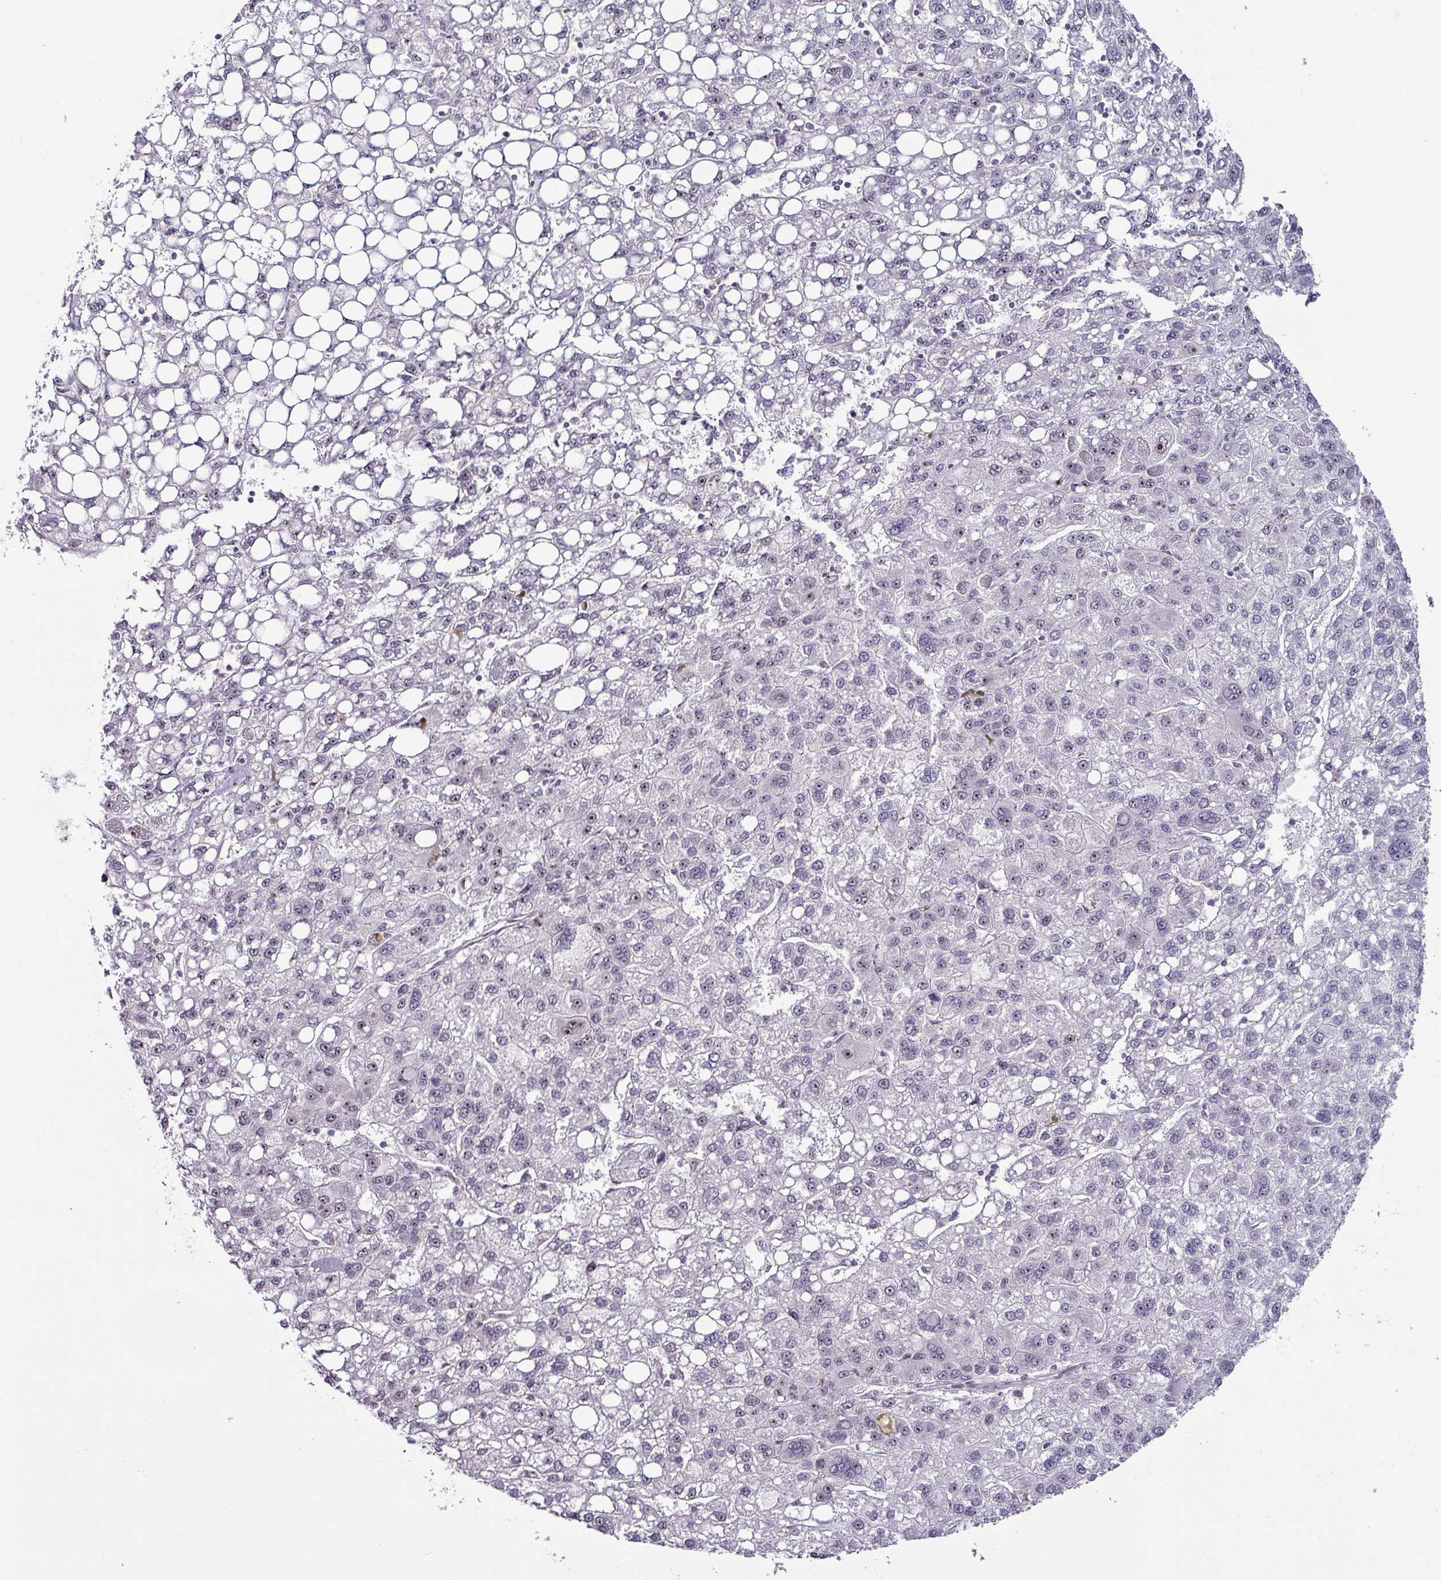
{"staining": {"intensity": "weak", "quantity": "<25%", "location": "nuclear"}, "tissue": "liver cancer", "cell_type": "Tumor cells", "image_type": "cancer", "snomed": [{"axis": "morphology", "description": "Carcinoma, Hepatocellular, NOS"}, {"axis": "topography", "description": "Liver"}], "caption": "IHC micrograph of hepatocellular carcinoma (liver) stained for a protein (brown), which demonstrates no positivity in tumor cells. (DAB (3,3'-diaminobenzidine) immunohistochemistry with hematoxylin counter stain).", "gene": "NACC2", "patient": {"sex": "female", "age": 82}}